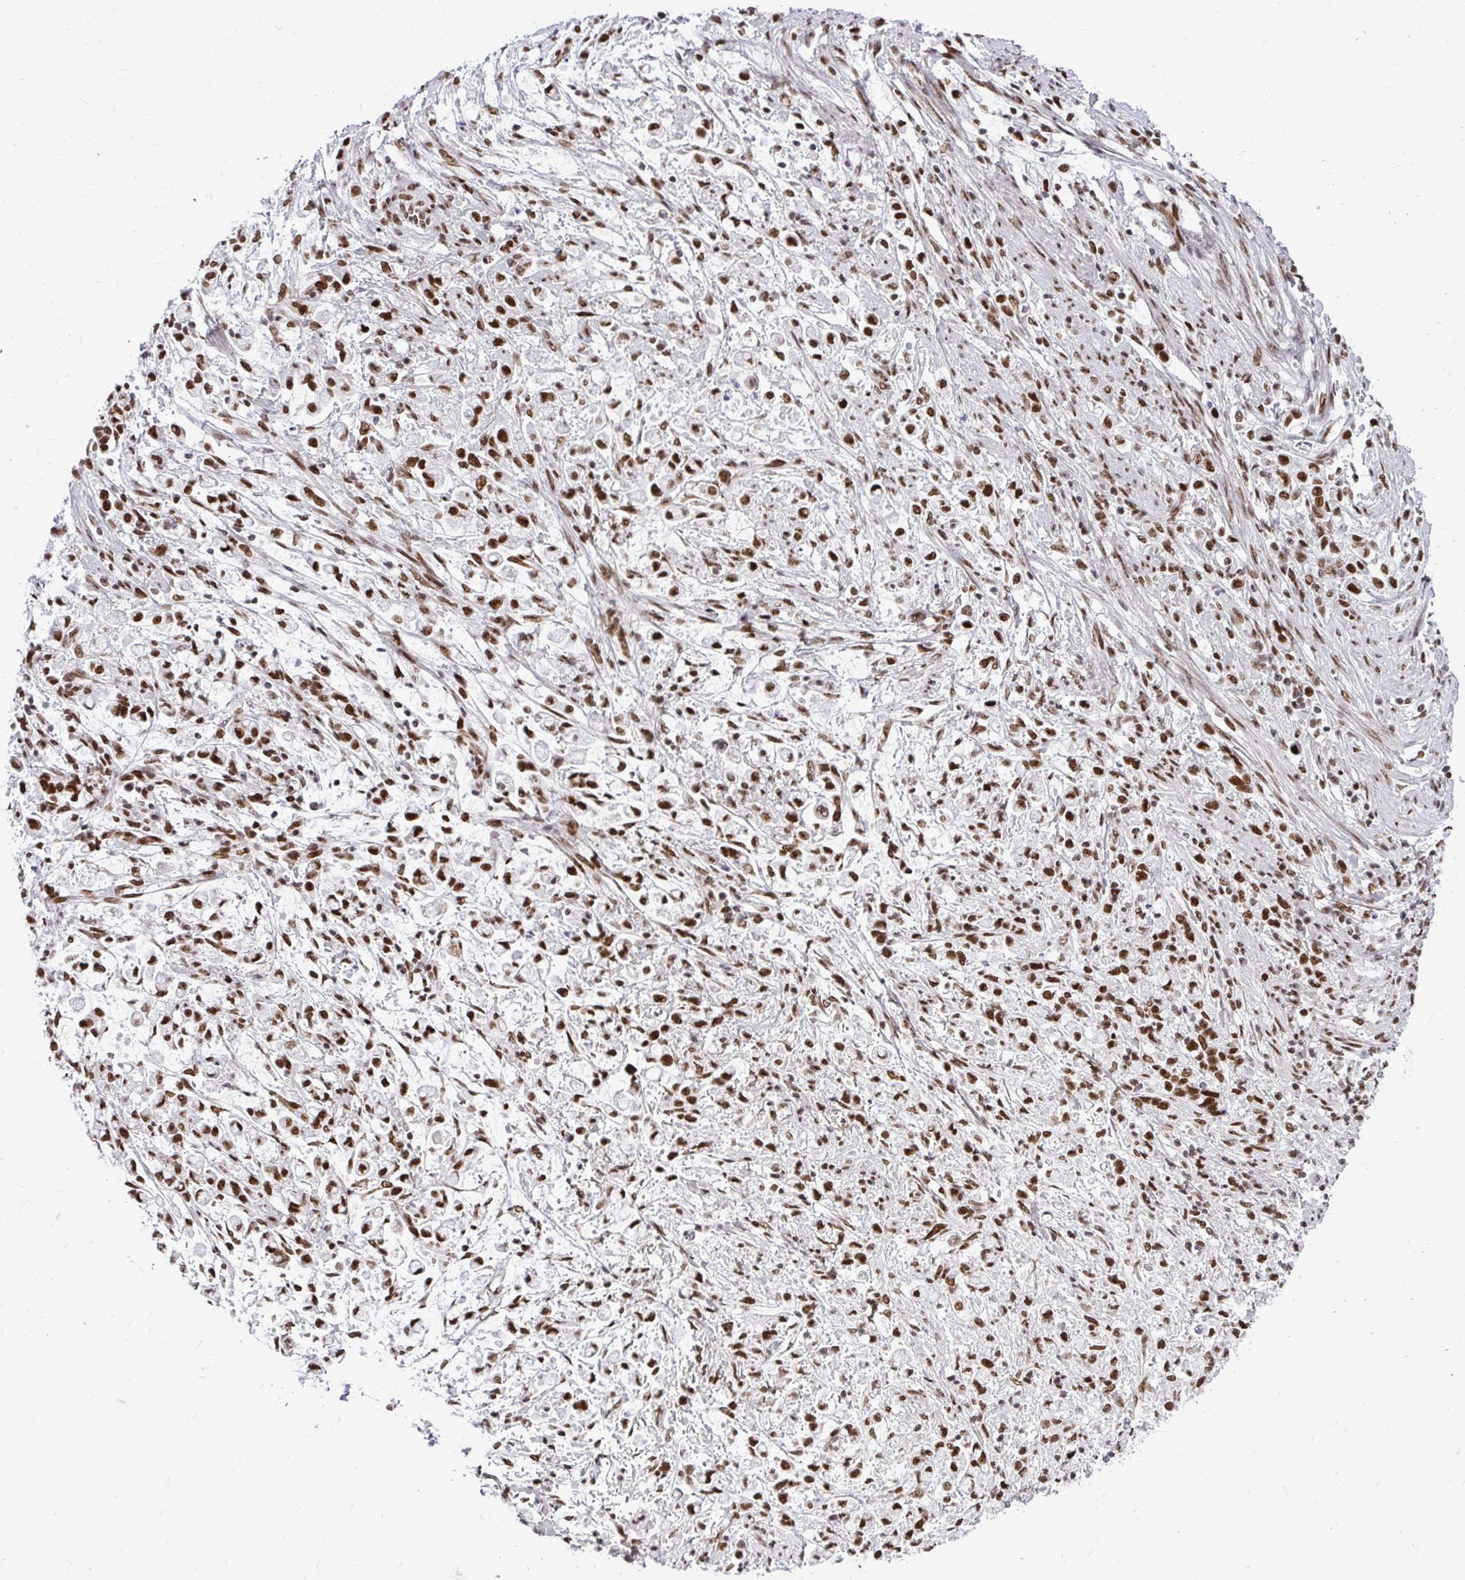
{"staining": {"intensity": "strong", "quantity": ">75%", "location": "nuclear"}, "tissue": "stomach cancer", "cell_type": "Tumor cells", "image_type": "cancer", "snomed": [{"axis": "morphology", "description": "Adenocarcinoma, NOS"}, {"axis": "topography", "description": "Stomach"}], "caption": "Protein staining by immunohistochemistry (IHC) shows strong nuclear staining in approximately >75% of tumor cells in stomach cancer. (DAB IHC with brightfield microscopy, high magnification).", "gene": "CDYL", "patient": {"sex": "female", "age": 60}}